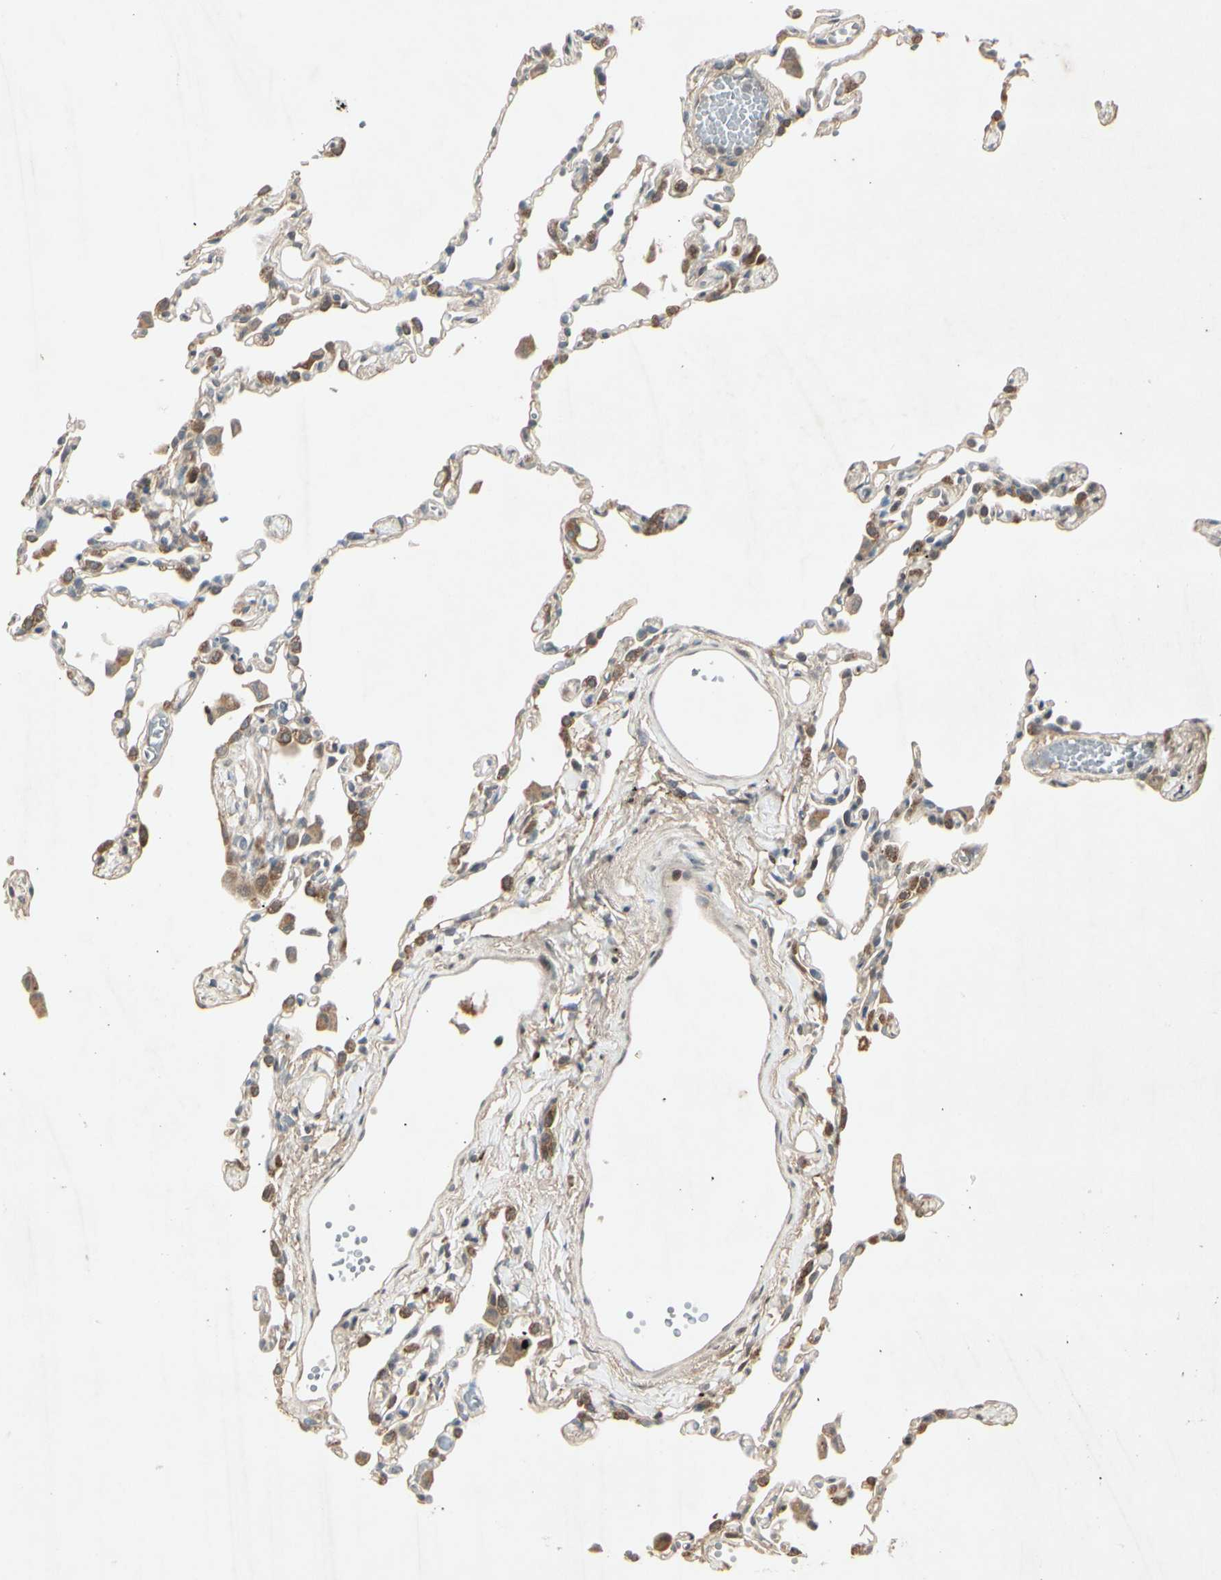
{"staining": {"intensity": "weak", "quantity": "25%-75%", "location": "cytoplasmic/membranous"}, "tissue": "lung", "cell_type": "Alveolar cells", "image_type": "normal", "snomed": [{"axis": "morphology", "description": "Normal tissue, NOS"}, {"axis": "topography", "description": "Lung"}], "caption": "IHC (DAB) staining of benign lung shows weak cytoplasmic/membranous protein positivity in about 25%-75% of alveolar cells.", "gene": "FHDC1", "patient": {"sex": "female", "age": 49}}